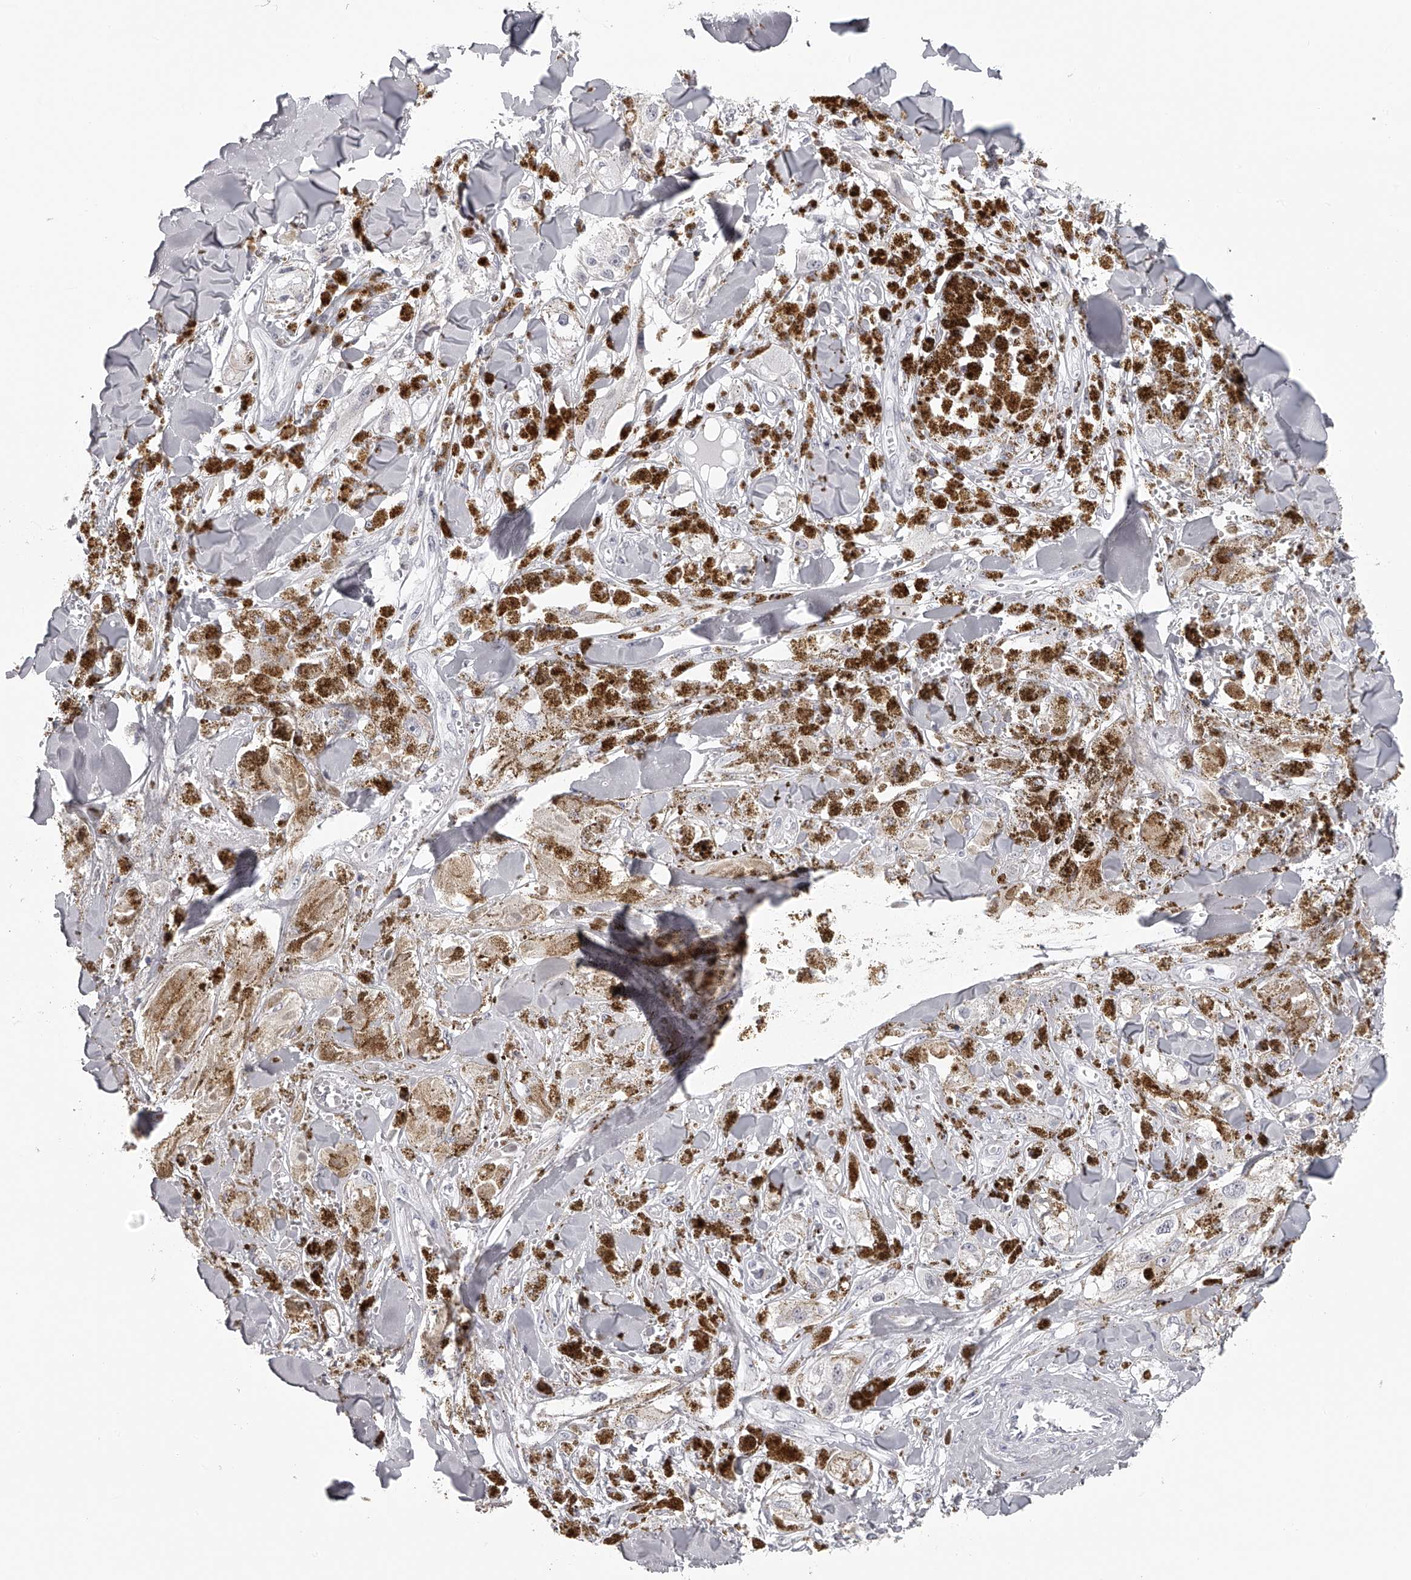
{"staining": {"intensity": "negative", "quantity": "none", "location": "none"}, "tissue": "melanoma", "cell_type": "Tumor cells", "image_type": "cancer", "snomed": [{"axis": "morphology", "description": "Malignant melanoma, NOS"}, {"axis": "topography", "description": "Skin"}], "caption": "DAB immunohistochemical staining of human melanoma reveals no significant staining in tumor cells.", "gene": "SEC11C", "patient": {"sex": "male", "age": 88}}